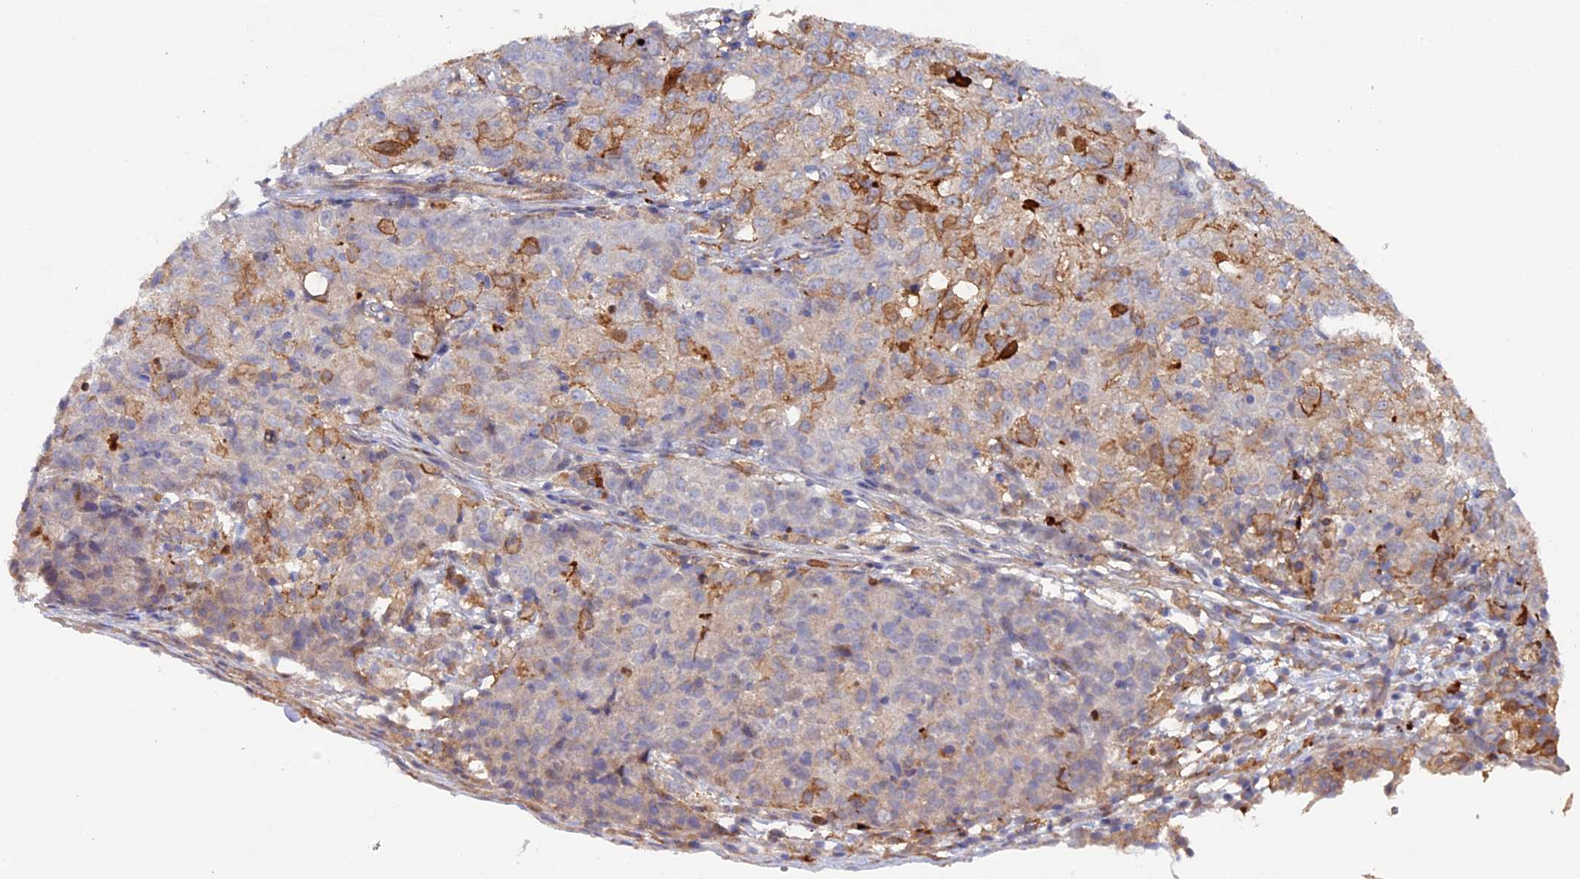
{"staining": {"intensity": "negative", "quantity": "none", "location": "none"}, "tissue": "ovarian cancer", "cell_type": "Tumor cells", "image_type": "cancer", "snomed": [{"axis": "morphology", "description": "Carcinoma, endometroid"}, {"axis": "topography", "description": "Ovary"}], "caption": "Protein analysis of ovarian cancer shows no significant staining in tumor cells.", "gene": "FERMT1", "patient": {"sex": "female", "age": 42}}